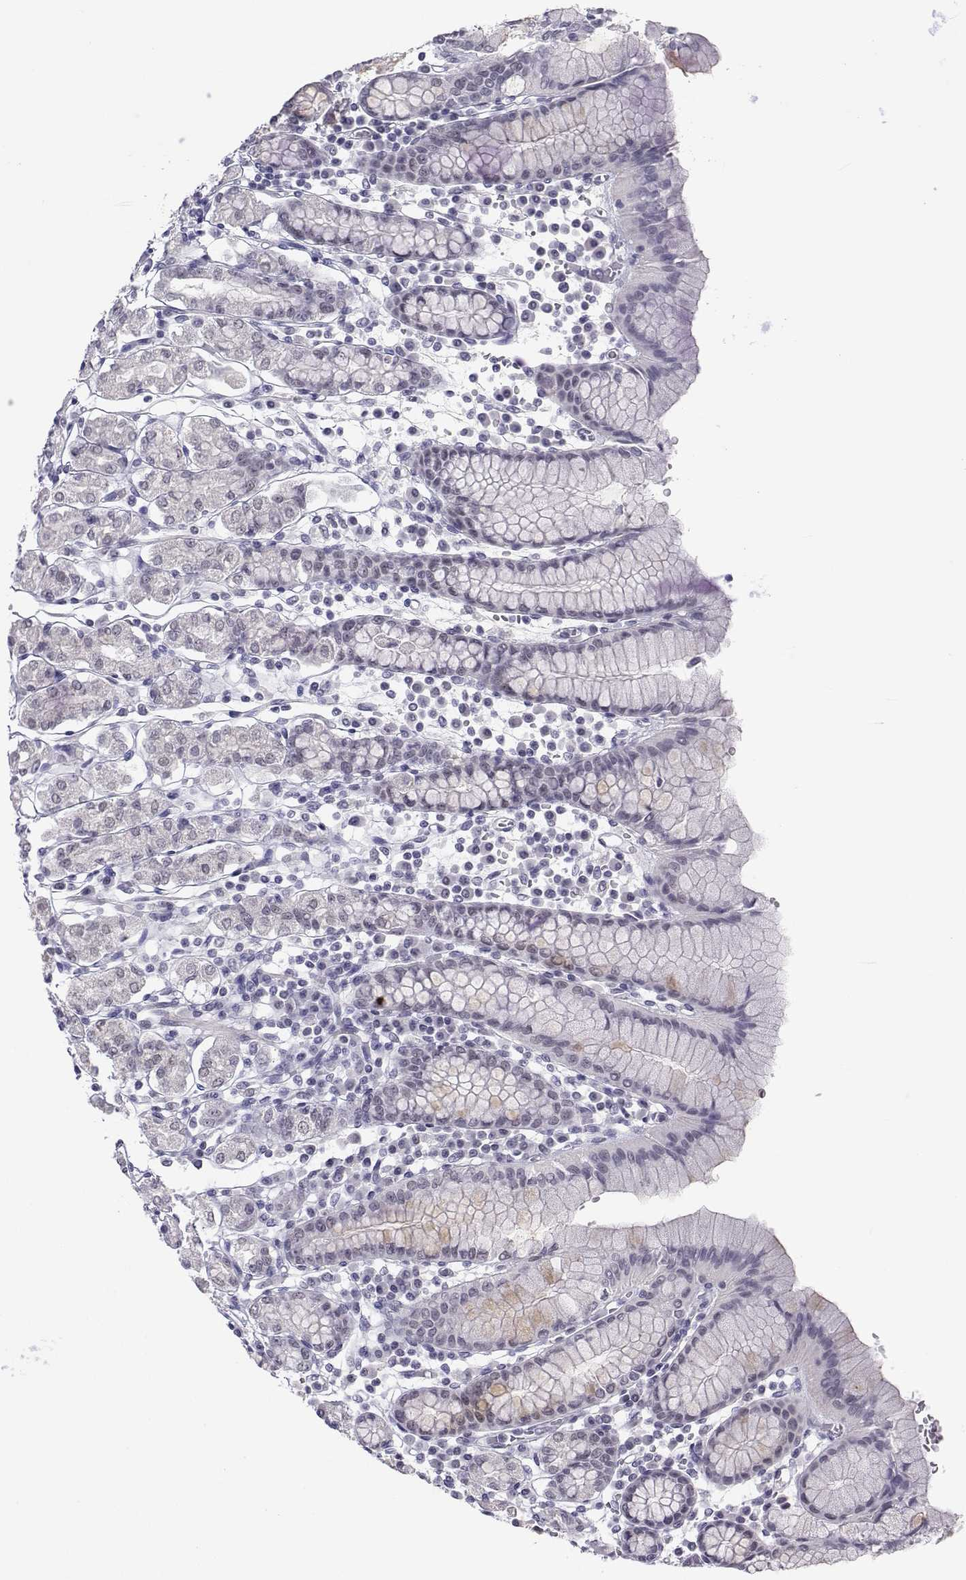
{"staining": {"intensity": "weak", "quantity": "25%-75%", "location": "nuclear"}, "tissue": "stomach", "cell_type": "Glandular cells", "image_type": "normal", "snomed": [{"axis": "morphology", "description": "Normal tissue, NOS"}, {"axis": "topography", "description": "Stomach, upper"}, {"axis": "topography", "description": "Stomach"}], "caption": "A brown stain labels weak nuclear positivity of a protein in glandular cells of normal stomach.", "gene": "MED26", "patient": {"sex": "male", "age": 62}}